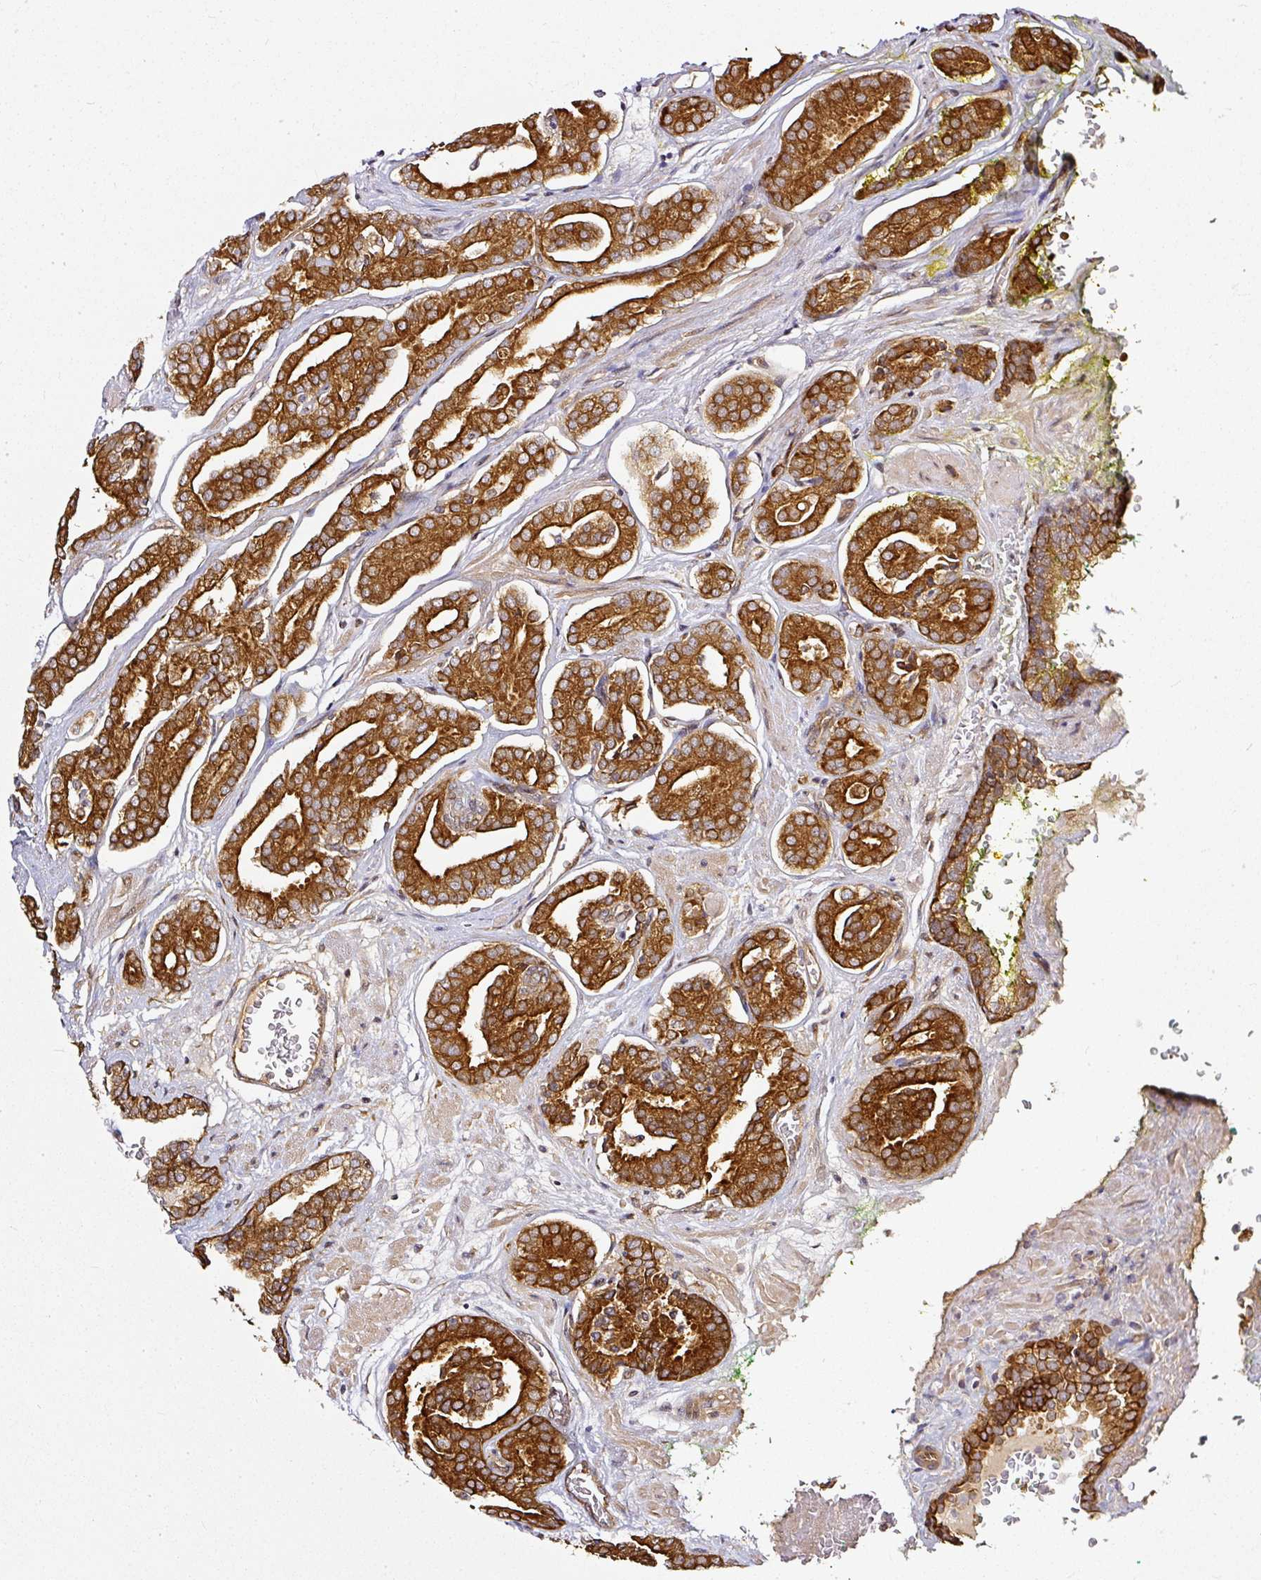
{"staining": {"intensity": "strong", "quantity": ">75%", "location": "cytoplasmic/membranous"}, "tissue": "prostate cancer", "cell_type": "Tumor cells", "image_type": "cancer", "snomed": [{"axis": "morphology", "description": "Adenocarcinoma, High grade"}, {"axis": "topography", "description": "Prostate"}], "caption": "A high amount of strong cytoplasmic/membranous staining is appreciated in approximately >75% of tumor cells in prostate cancer tissue.", "gene": "MIF4GD", "patient": {"sex": "male", "age": 66}}